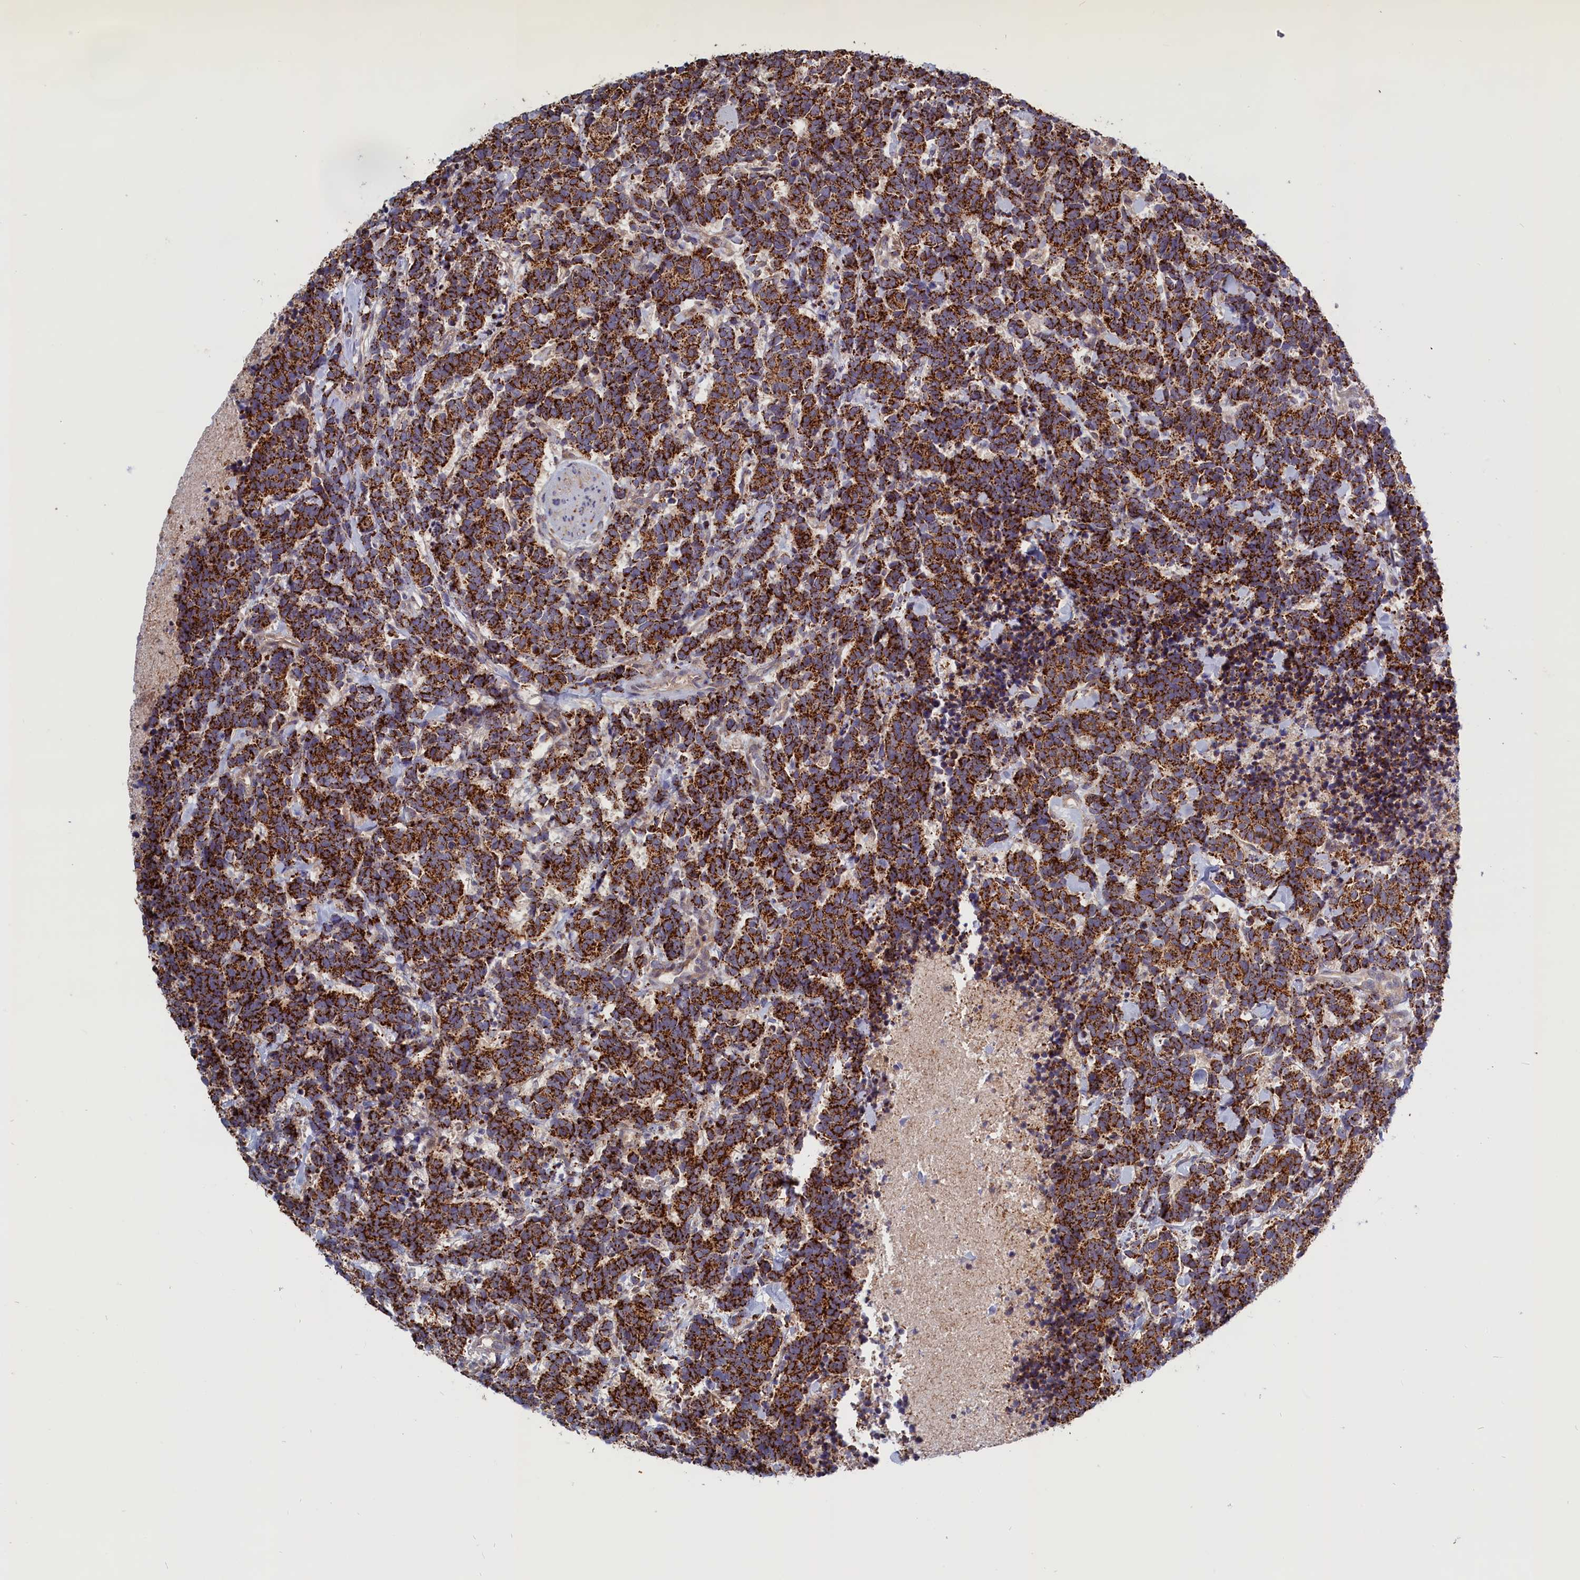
{"staining": {"intensity": "strong", "quantity": ">75%", "location": "cytoplasmic/membranous"}, "tissue": "carcinoid", "cell_type": "Tumor cells", "image_type": "cancer", "snomed": [{"axis": "morphology", "description": "Carcinoma, NOS"}, {"axis": "morphology", "description": "Carcinoid, malignant, NOS"}, {"axis": "topography", "description": "Prostate"}], "caption": "A brown stain shows strong cytoplasmic/membranous expression of a protein in human carcinoid tumor cells. The staining was performed using DAB to visualize the protein expression in brown, while the nuclei were stained in blue with hematoxylin (Magnification: 20x).", "gene": "CEP44", "patient": {"sex": "male", "age": 57}}